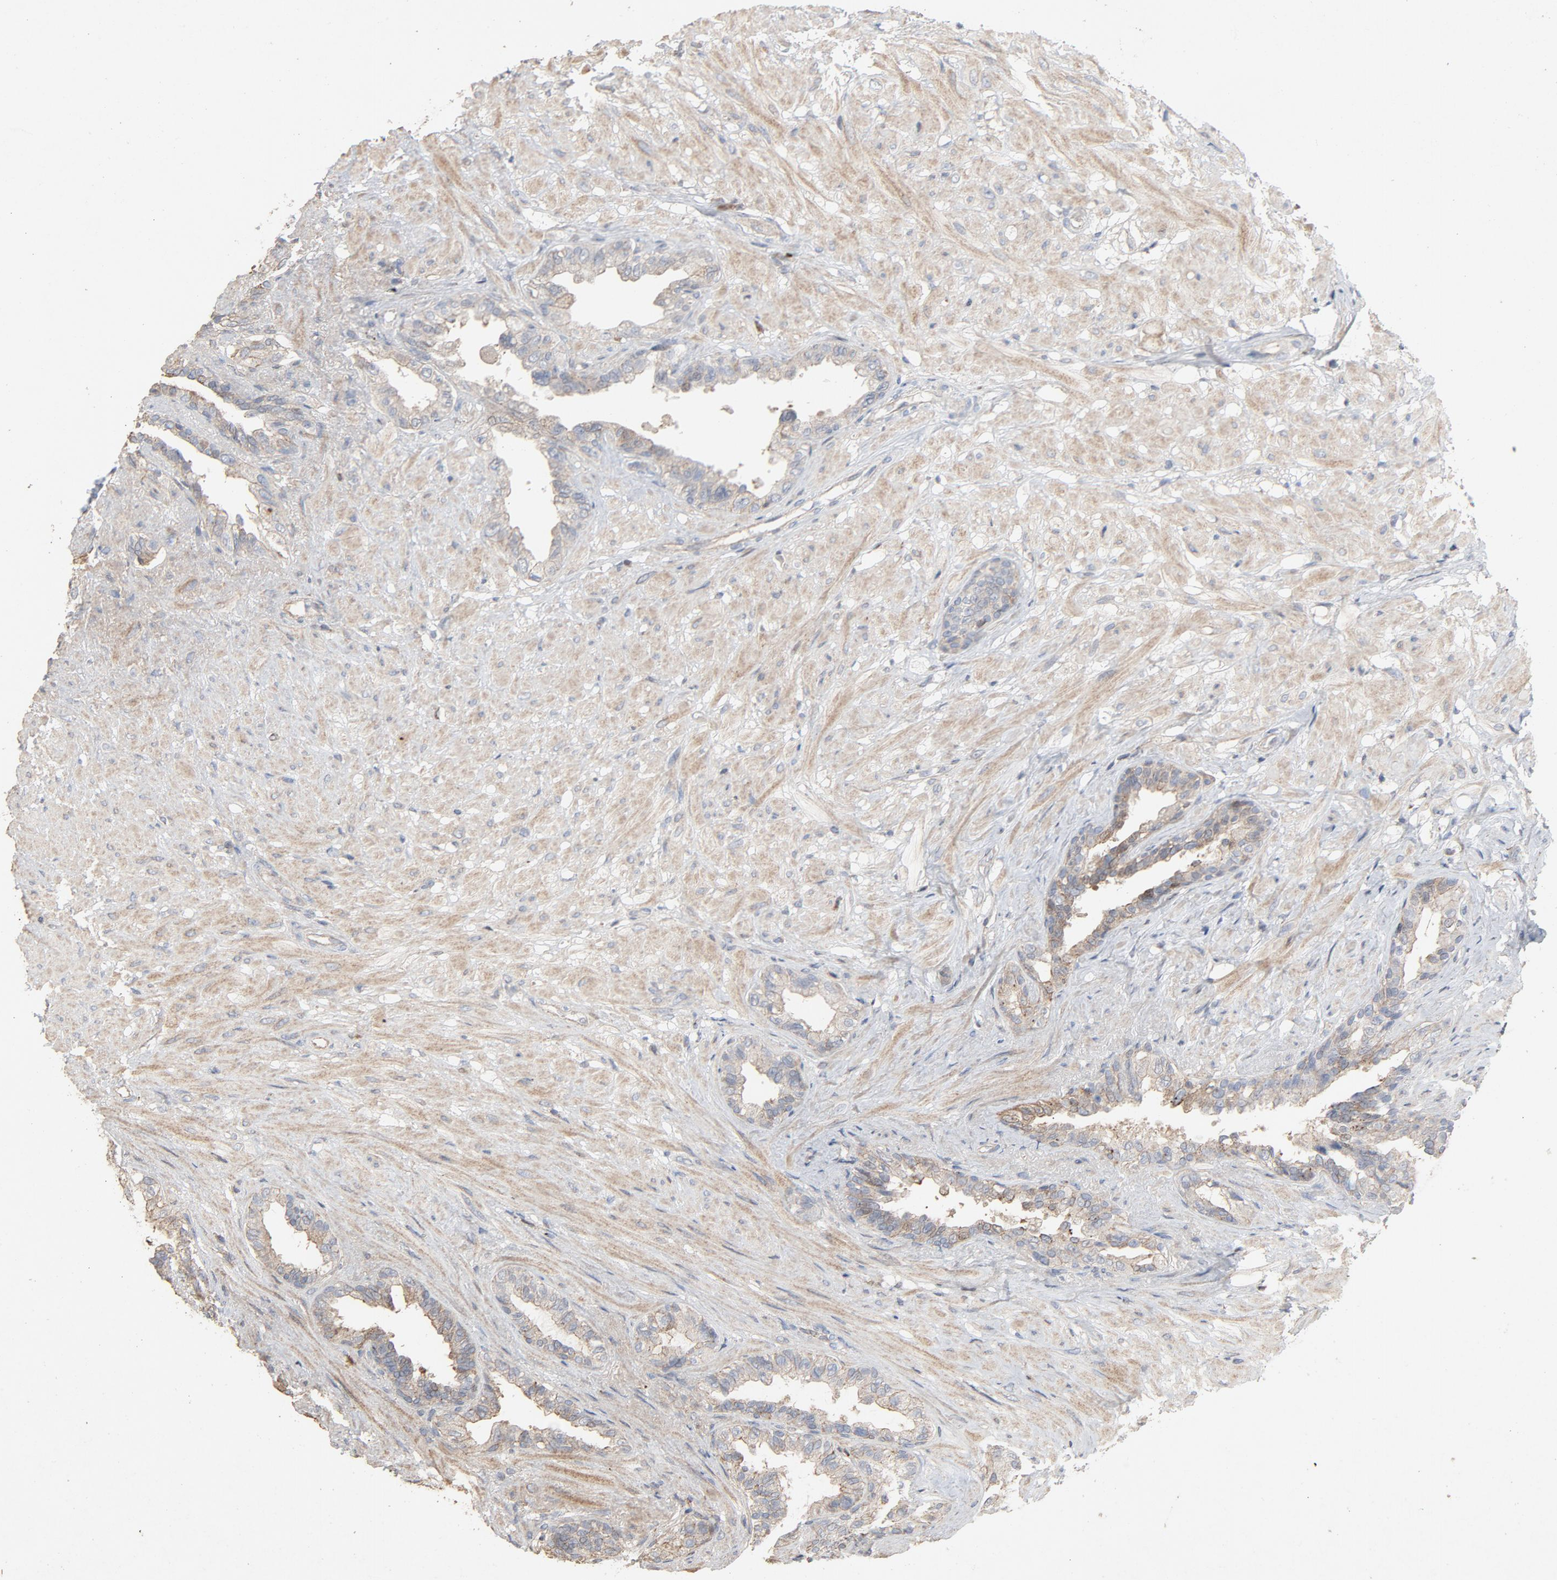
{"staining": {"intensity": "weak", "quantity": "25%-75%", "location": "cytoplasmic/membranous"}, "tissue": "seminal vesicle", "cell_type": "Glandular cells", "image_type": "normal", "snomed": [{"axis": "morphology", "description": "Normal tissue, NOS"}, {"axis": "topography", "description": "Seminal veicle"}], "caption": "Normal seminal vesicle exhibits weak cytoplasmic/membranous staining in approximately 25%-75% of glandular cells The protein is shown in brown color, while the nuclei are stained blue..", "gene": "CDK6", "patient": {"sex": "male", "age": 61}}